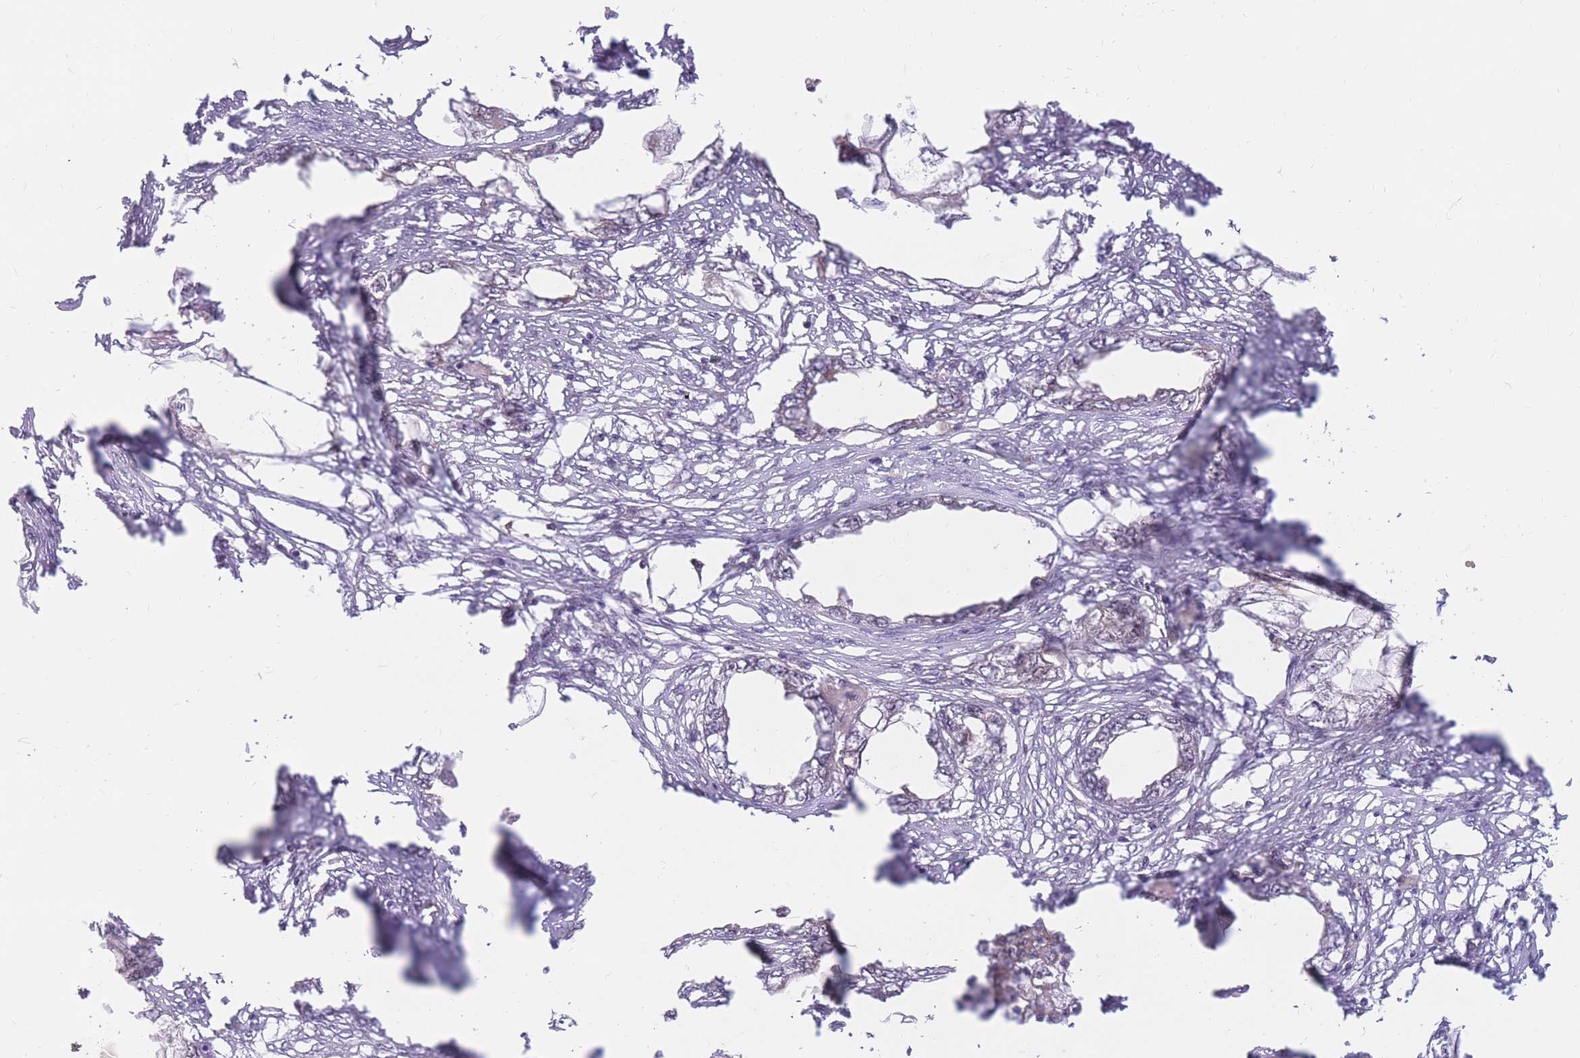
{"staining": {"intensity": "negative", "quantity": "none", "location": "none"}, "tissue": "endometrial cancer", "cell_type": "Tumor cells", "image_type": "cancer", "snomed": [{"axis": "morphology", "description": "Adenocarcinoma, NOS"}, {"axis": "morphology", "description": "Adenocarcinoma, metastatic, NOS"}, {"axis": "topography", "description": "Adipose tissue"}, {"axis": "topography", "description": "Endometrium"}], "caption": "Immunohistochemistry (IHC) micrograph of neoplastic tissue: human endometrial cancer (metastatic adenocarcinoma) stained with DAB exhibits no significant protein staining in tumor cells.", "gene": "ERICH6B", "patient": {"sex": "female", "age": 67}}